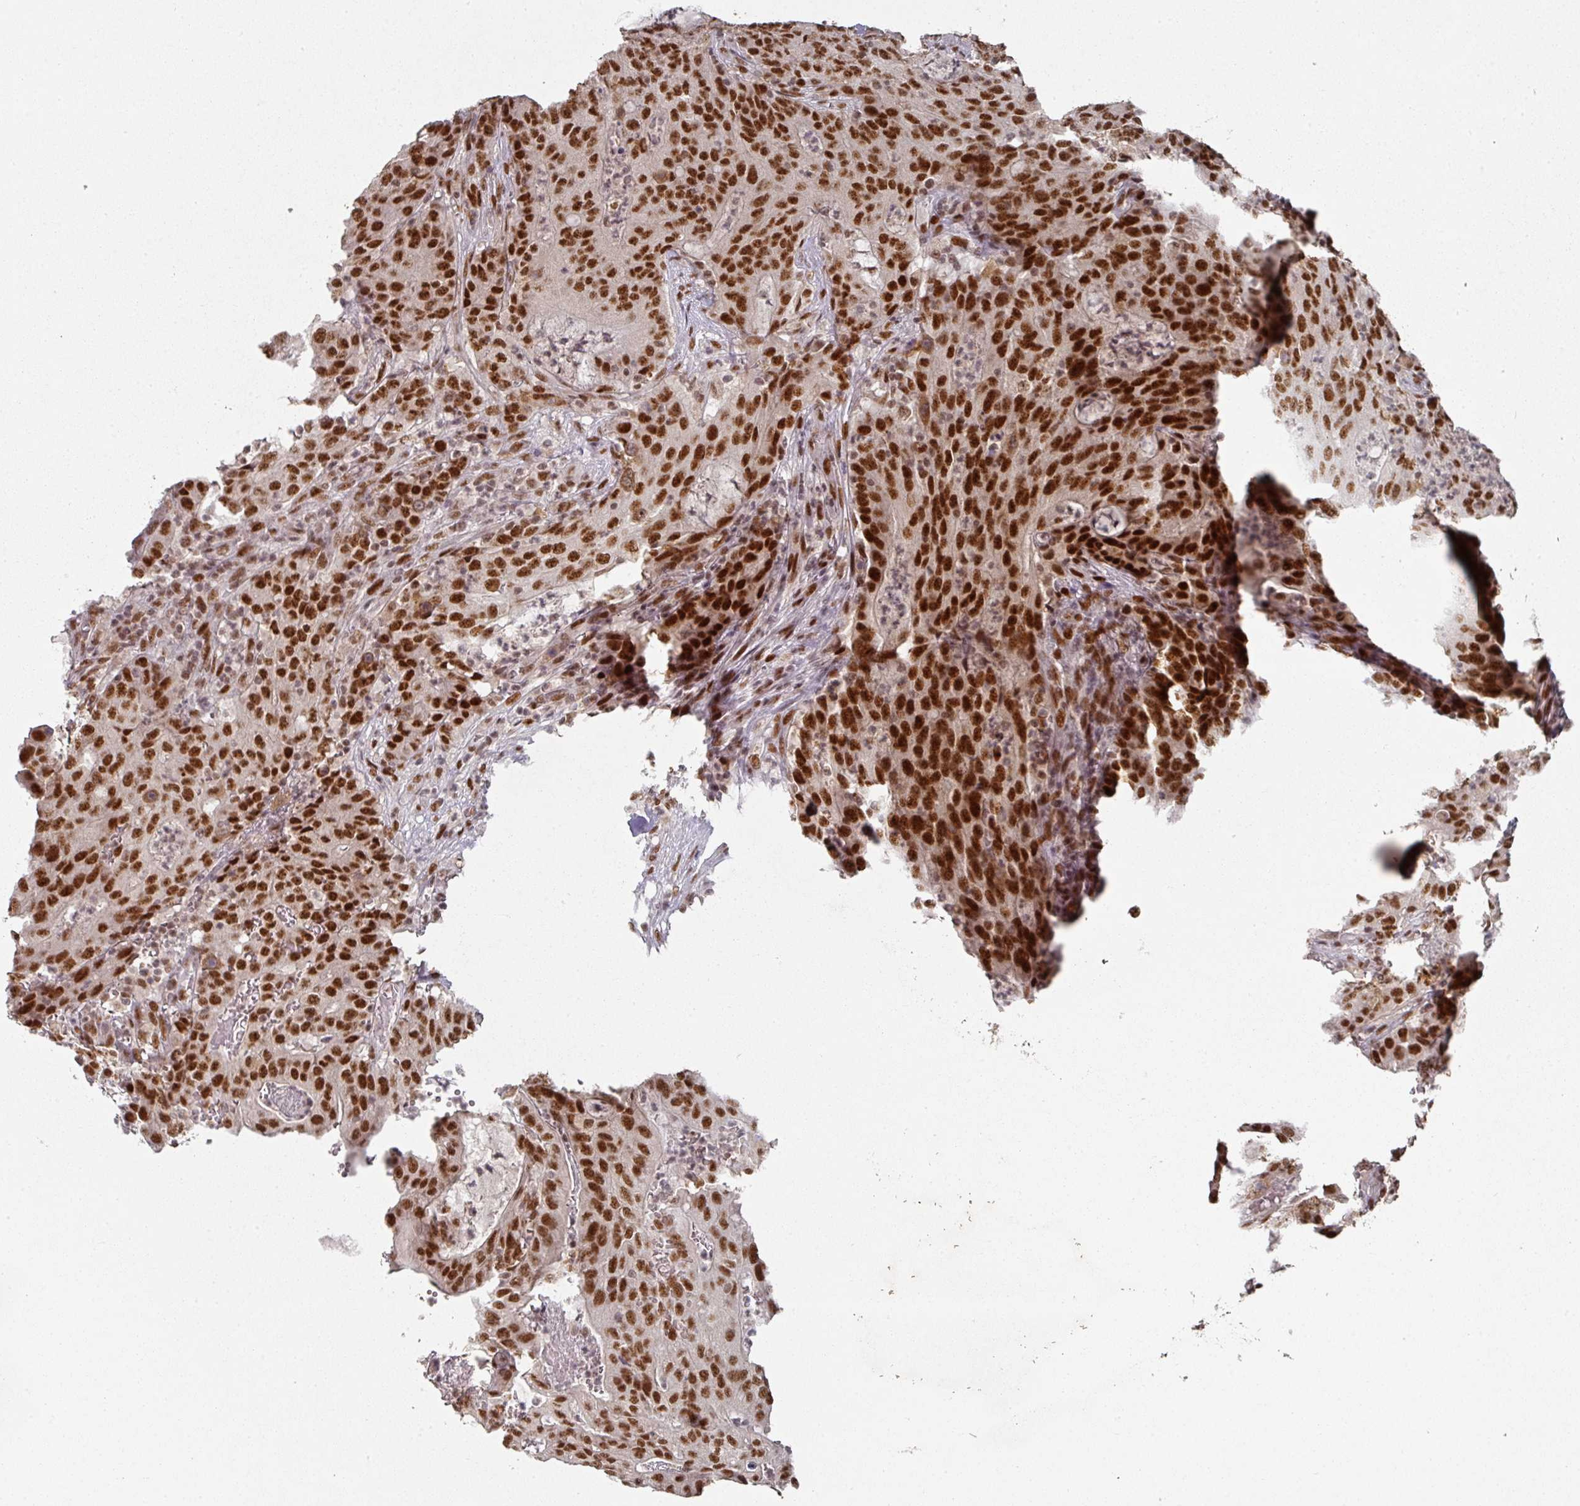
{"staining": {"intensity": "strong", "quantity": ">75%", "location": "nuclear"}, "tissue": "colorectal cancer", "cell_type": "Tumor cells", "image_type": "cancer", "snomed": [{"axis": "morphology", "description": "Adenocarcinoma, NOS"}, {"axis": "topography", "description": "Colon"}], "caption": "Human adenocarcinoma (colorectal) stained with a brown dye reveals strong nuclear positive positivity in about >75% of tumor cells.", "gene": "MEPCE", "patient": {"sex": "male", "age": 83}}